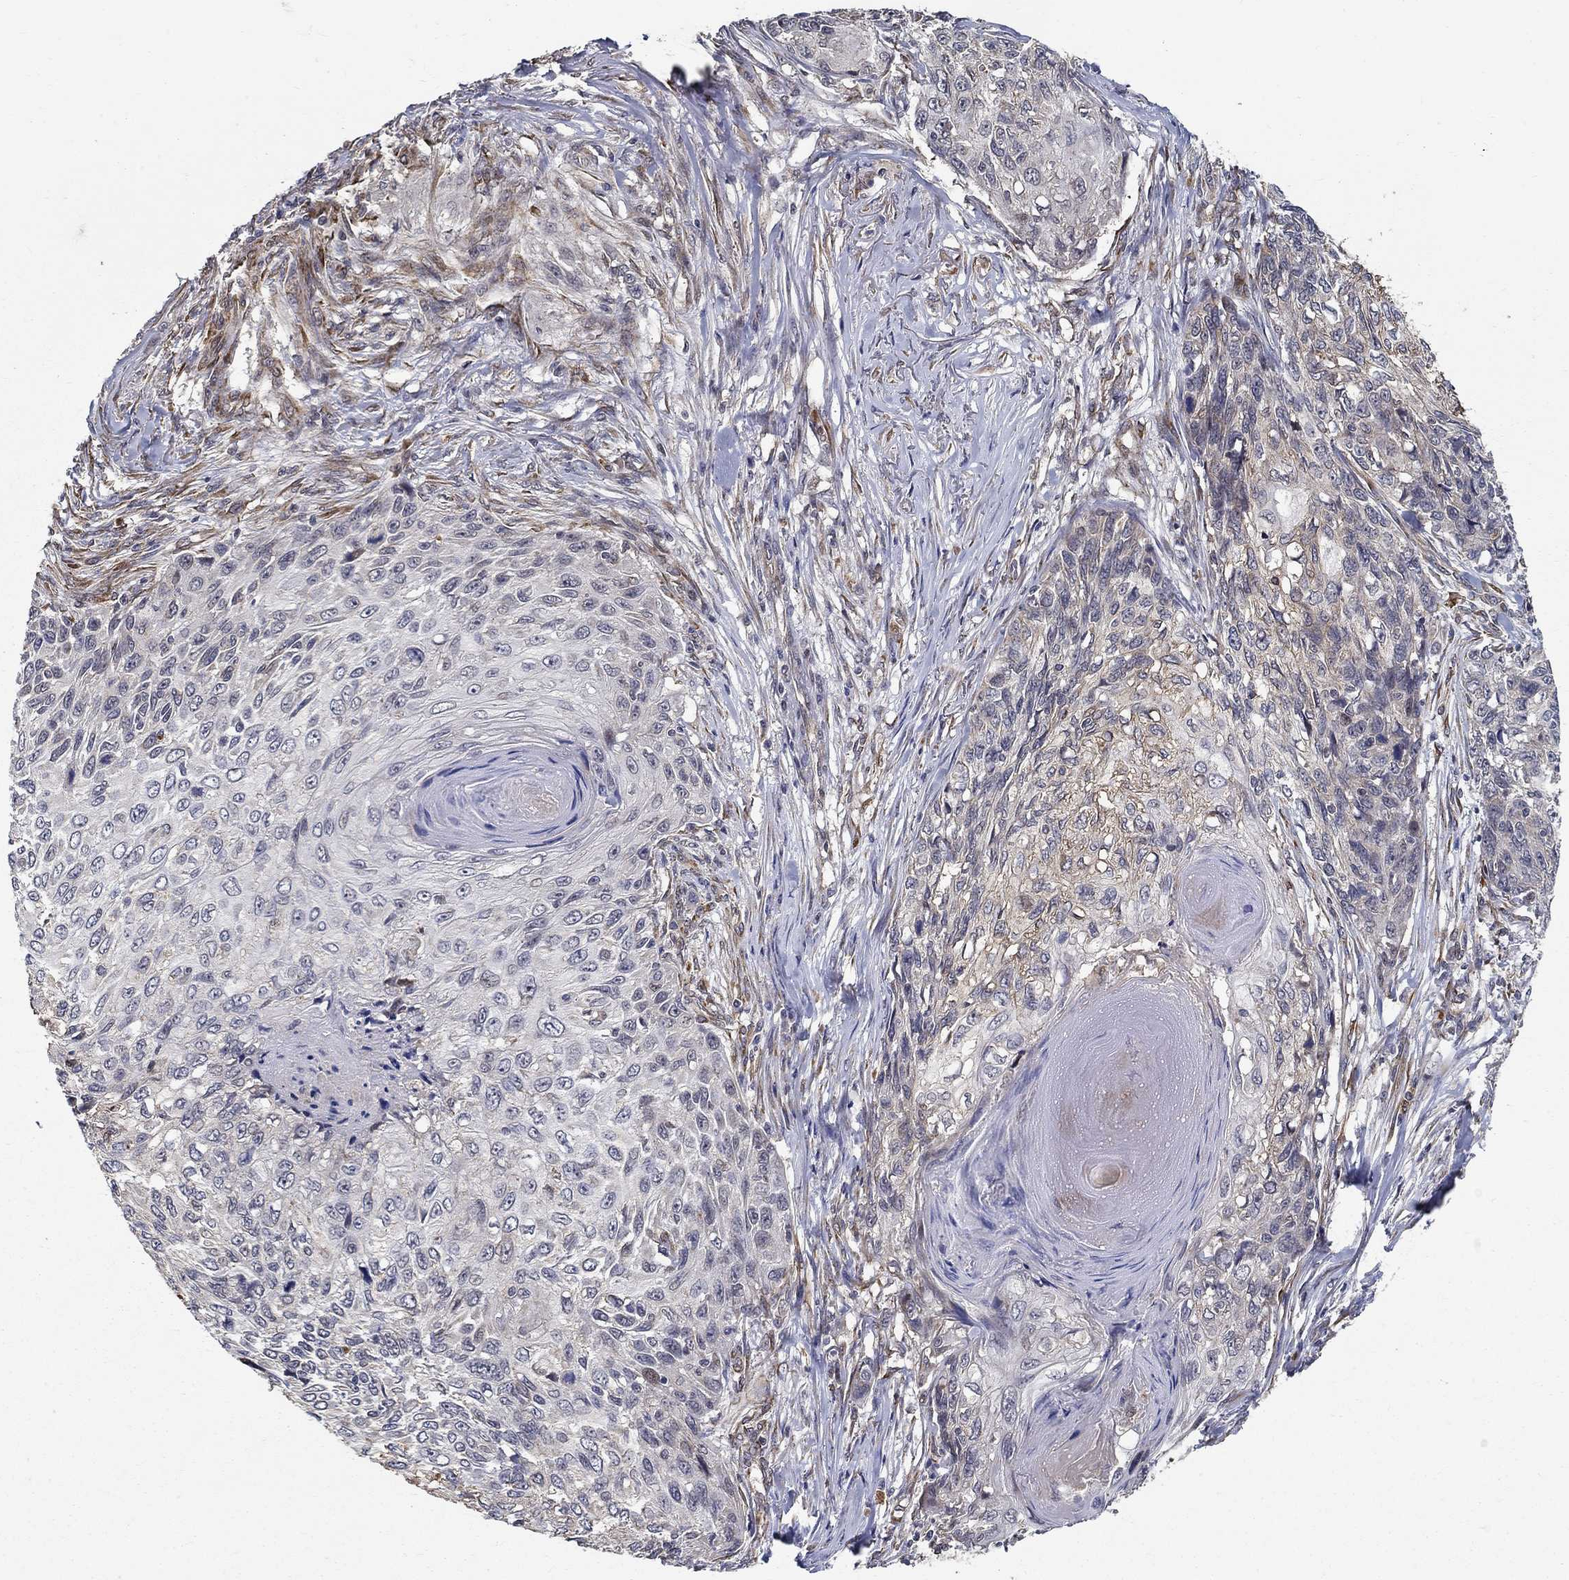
{"staining": {"intensity": "negative", "quantity": "none", "location": "none"}, "tissue": "skin cancer", "cell_type": "Tumor cells", "image_type": "cancer", "snomed": [{"axis": "morphology", "description": "Squamous cell carcinoma, NOS"}, {"axis": "topography", "description": "Skin"}], "caption": "DAB (3,3'-diaminobenzidine) immunohistochemical staining of human skin squamous cell carcinoma reveals no significant expression in tumor cells.", "gene": "ZNF594", "patient": {"sex": "male", "age": 92}}